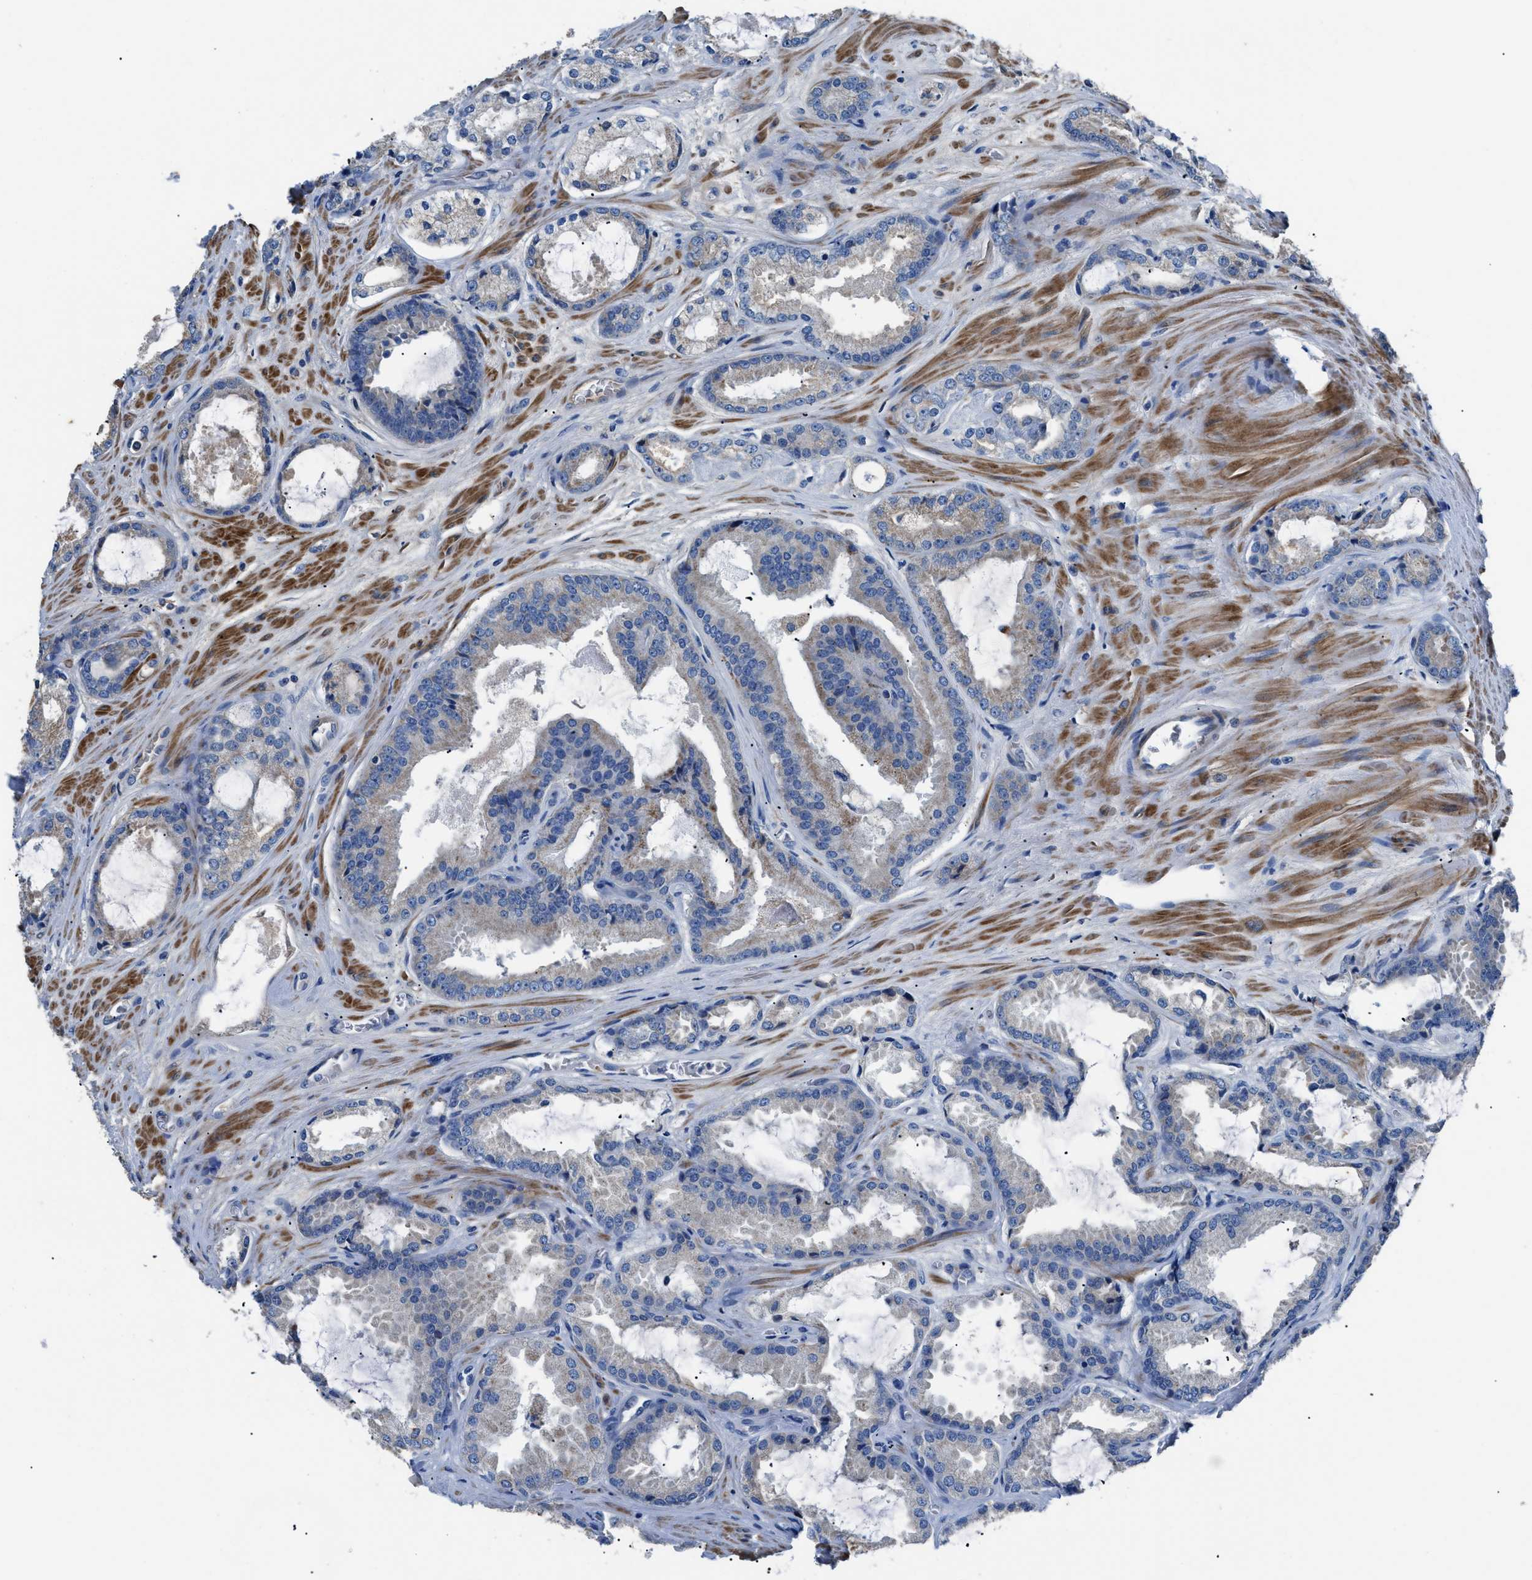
{"staining": {"intensity": "negative", "quantity": "none", "location": "none"}, "tissue": "prostate cancer", "cell_type": "Tumor cells", "image_type": "cancer", "snomed": [{"axis": "morphology", "description": "Adenocarcinoma, High grade"}, {"axis": "topography", "description": "Prostate"}], "caption": "DAB immunohistochemical staining of prostate cancer shows no significant expression in tumor cells. (Stains: DAB (3,3'-diaminobenzidine) IHC with hematoxylin counter stain, Microscopy: brightfield microscopy at high magnification).", "gene": "SGCZ", "patient": {"sex": "male", "age": 65}}